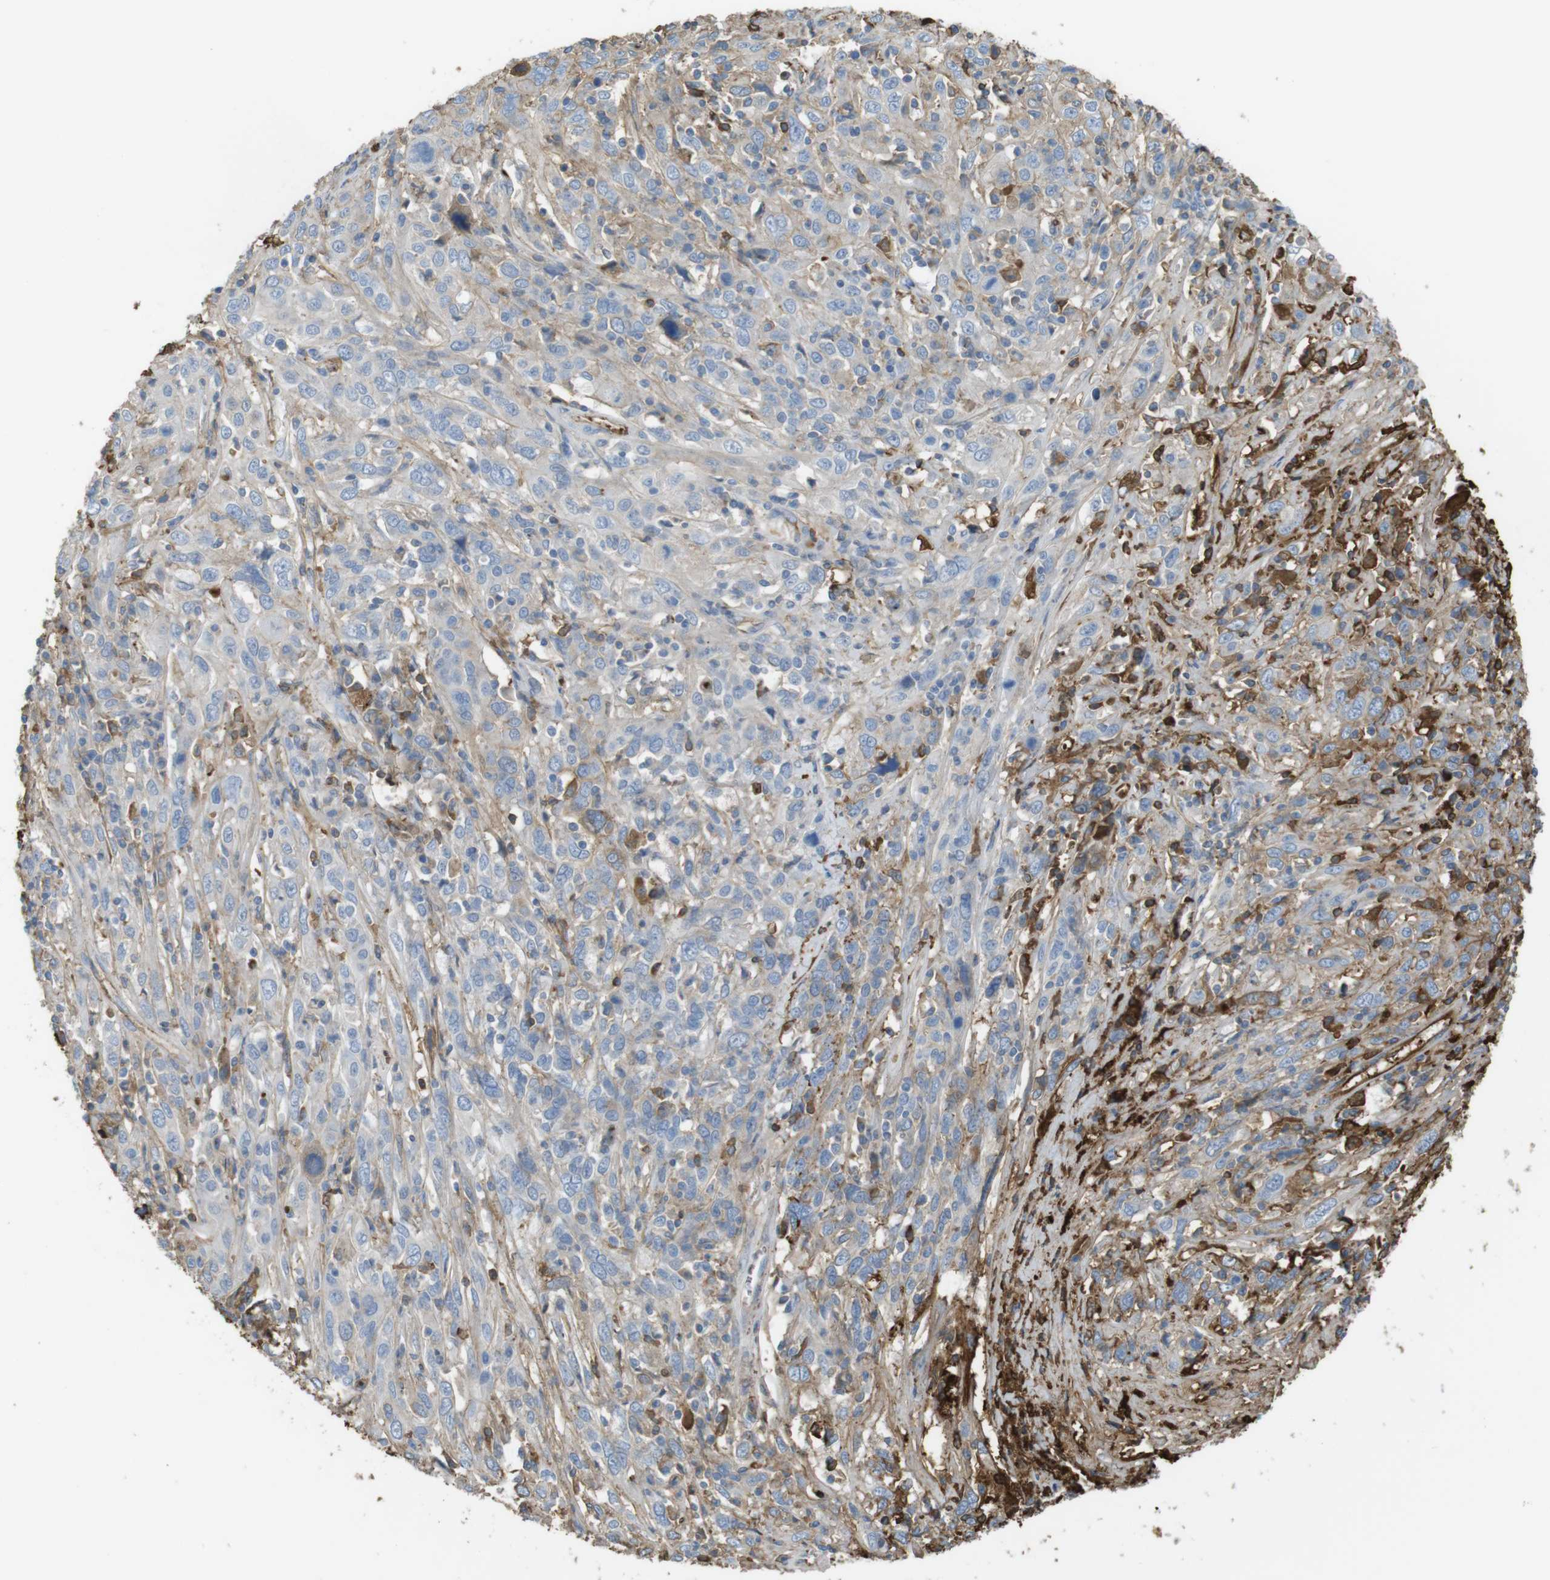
{"staining": {"intensity": "weak", "quantity": "<25%", "location": "cytoplasmic/membranous"}, "tissue": "cervical cancer", "cell_type": "Tumor cells", "image_type": "cancer", "snomed": [{"axis": "morphology", "description": "Squamous cell carcinoma, NOS"}, {"axis": "topography", "description": "Cervix"}], "caption": "Histopathology image shows no protein staining in tumor cells of squamous cell carcinoma (cervical) tissue.", "gene": "LTBP4", "patient": {"sex": "female", "age": 46}}